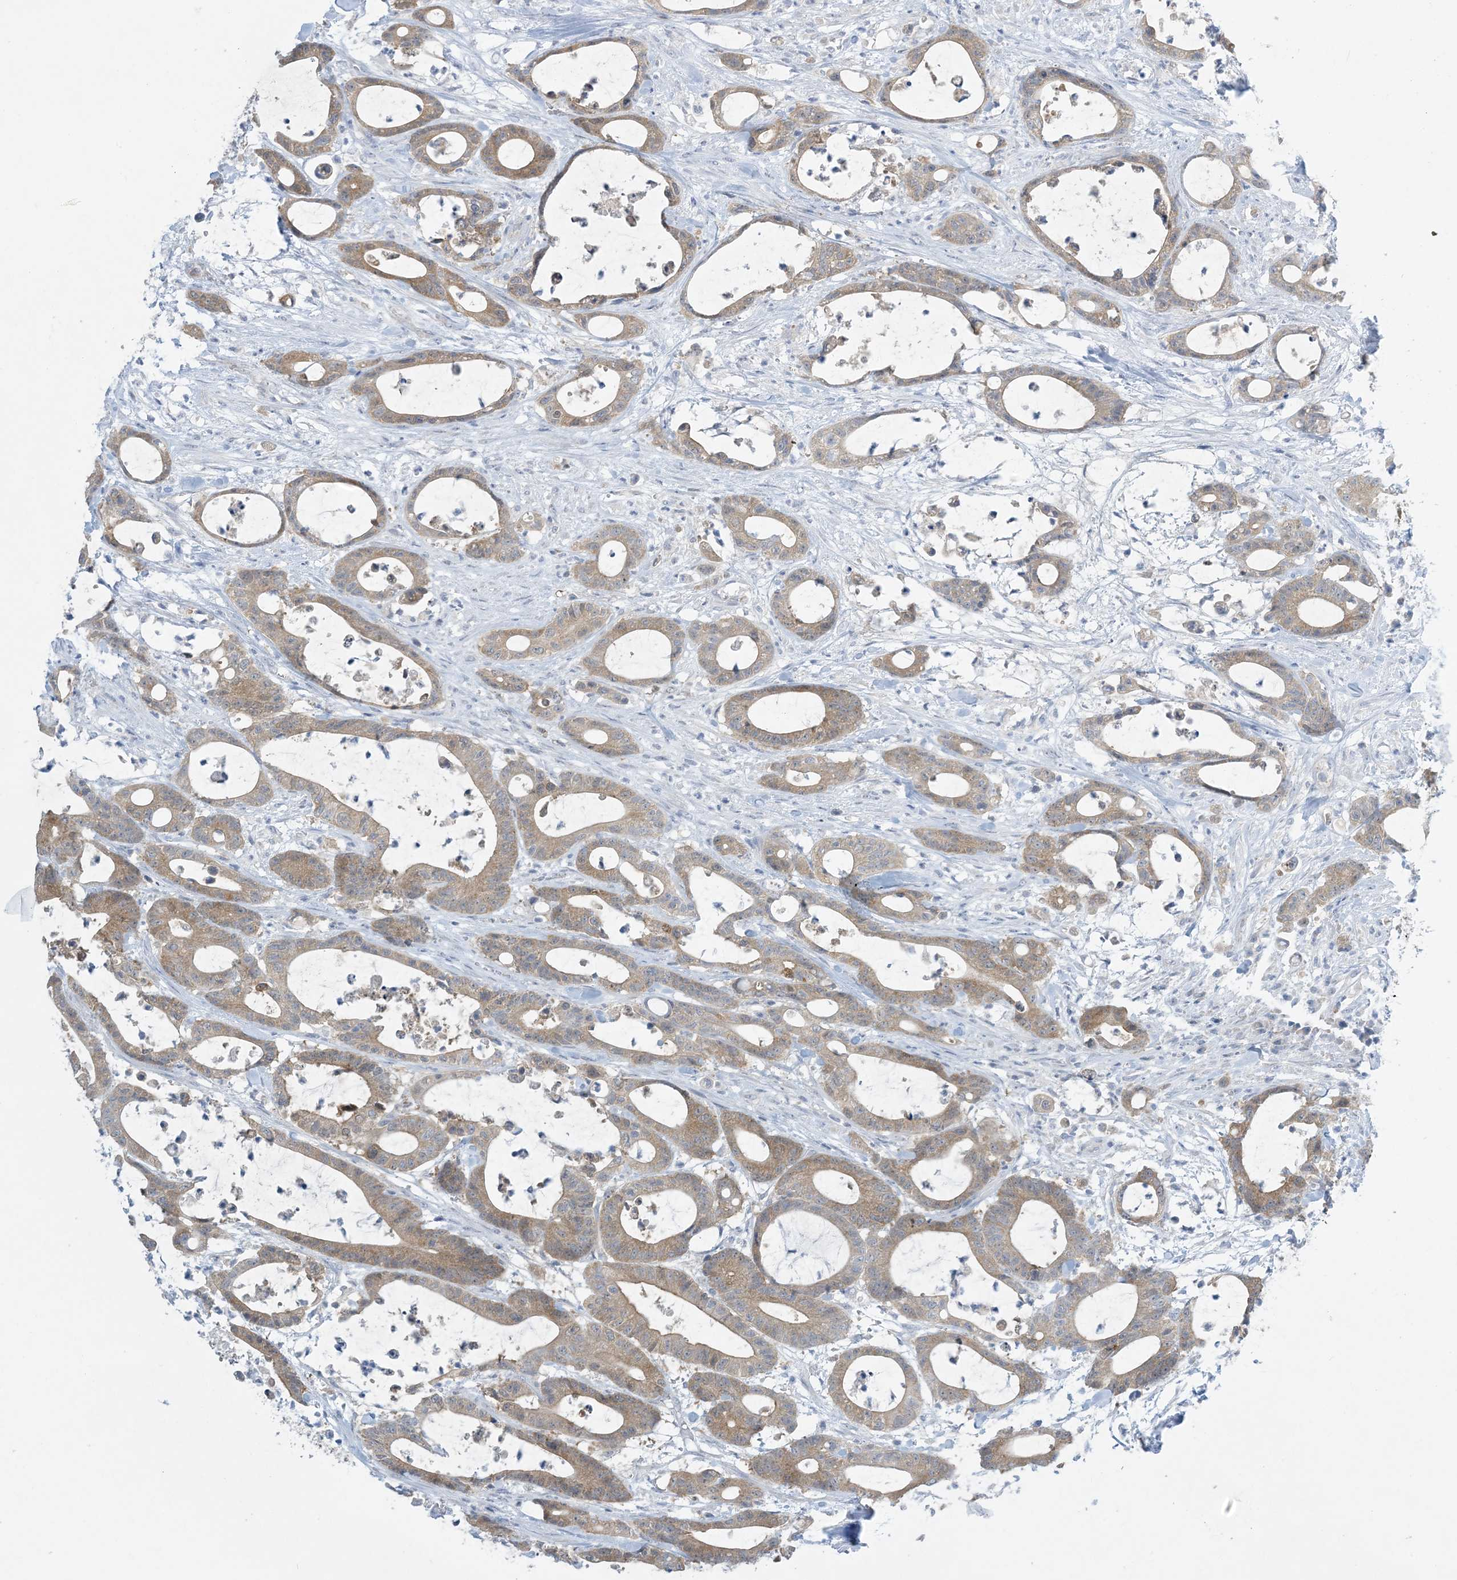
{"staining": {"intensity": "moderate", "quantity": ">75%", "location": "cytoplasmic/membranous"}, "tissue": "colorectal cancer", "cell_type": "Tumor cells", "image_type": "cancer", "snomed": [{"axis": "morphology", "description": "Adenocarcinoma, NOS"}, {"axis": "topography", "description": "Colon"}], "caption": "This histopathology image displays colorectal cancer stained with IHC to label a protein in brown. The cytoplasmic/membranous of tumor cells show moderate positivity for the protein. Nuclei are counter-stained blue.", "gene": "MRPS18A", "patient": {"sex": "female", "age": 84}}